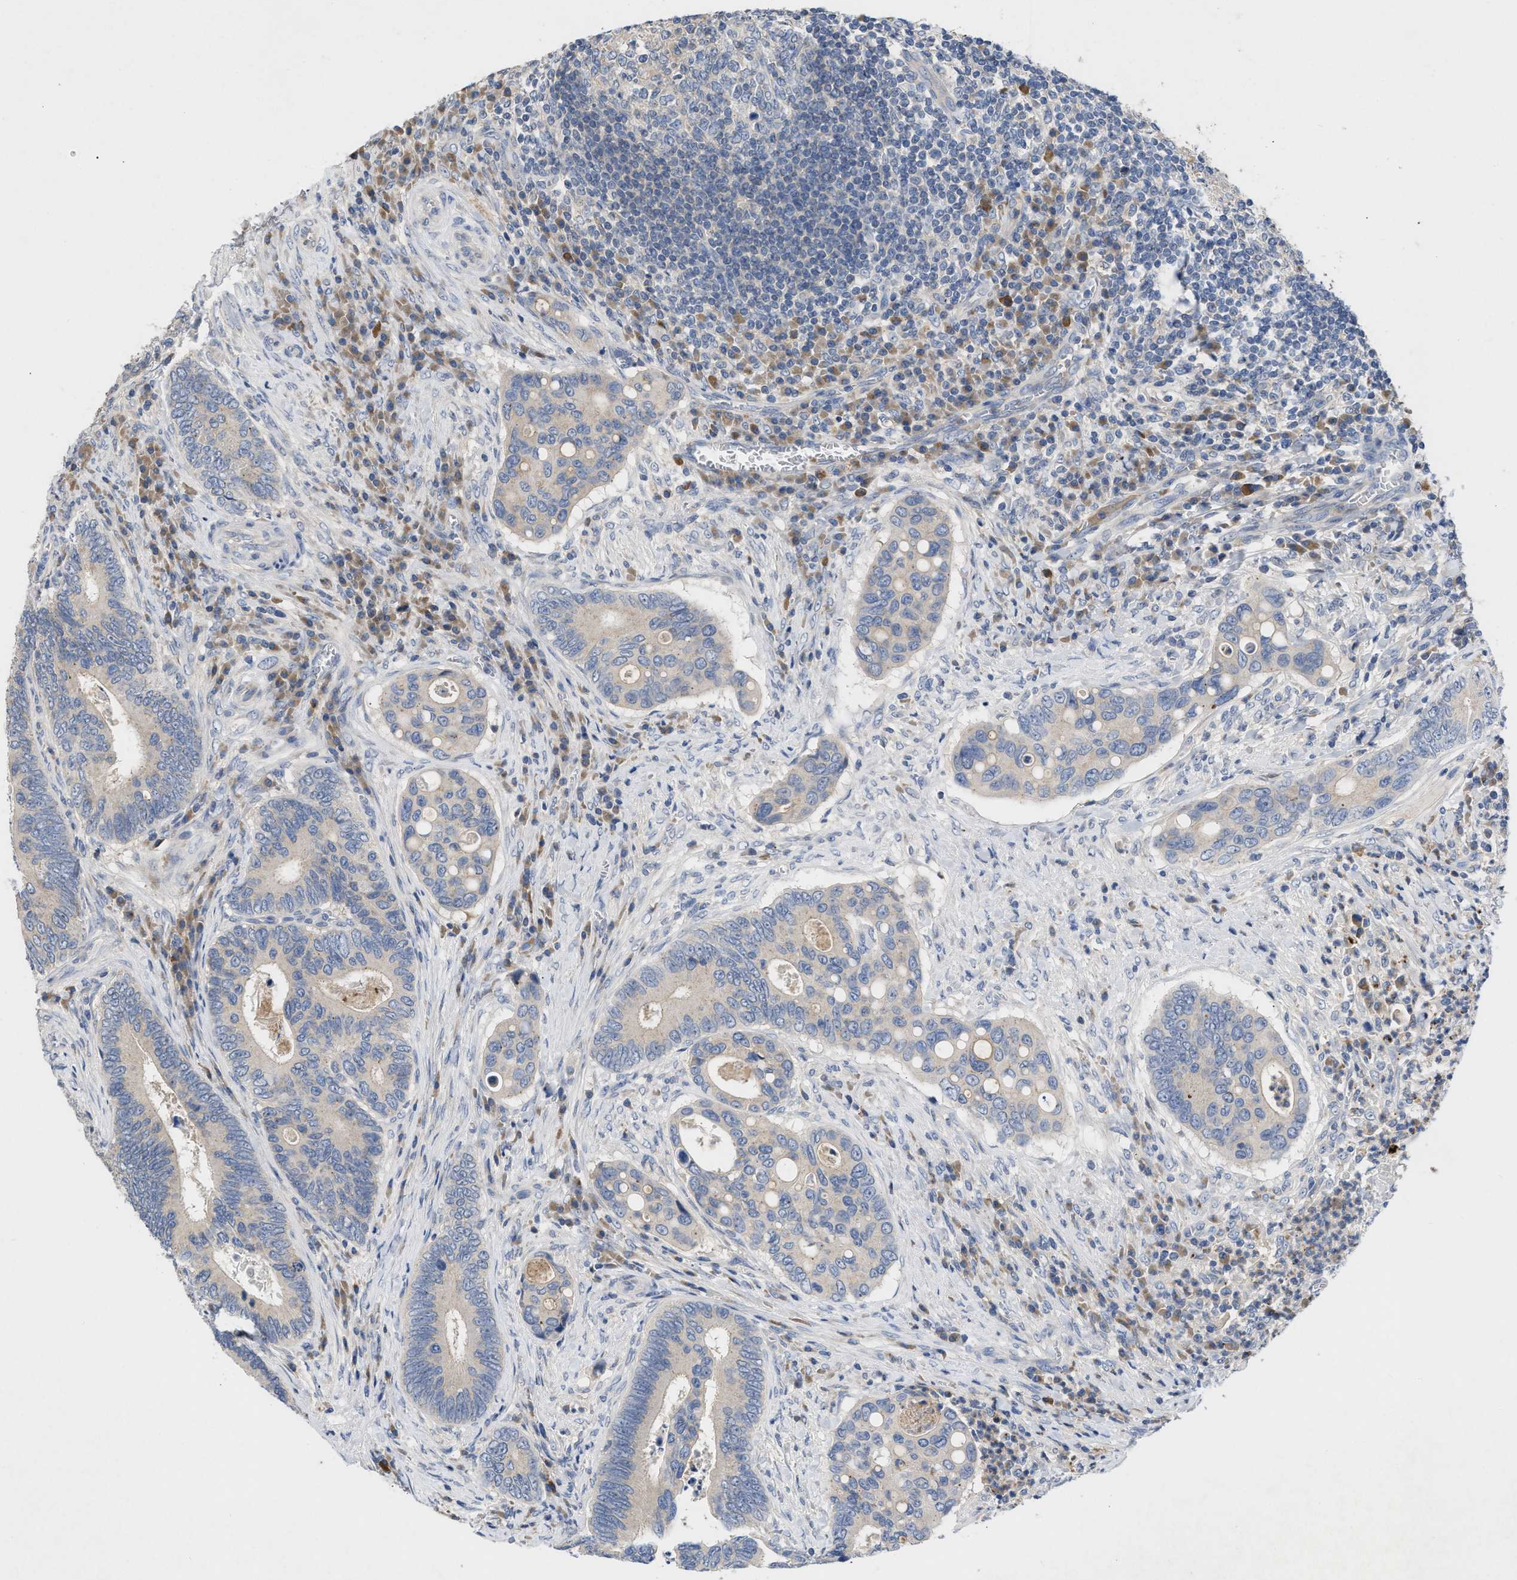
{"staining": {"intensity": "weak", "quantity": "<25%", "location": "cytoplasmic/membranous"}, "tissue": "colorectal cancer", "cell_type": "Tumor cells", "image_type": "cancer", "snomed": [{"axis": "morphology", "description": "Inflammation, NOS"}, {"axis": "morphology", "description": "Adenocarcinoma, NOS"}, {"axis": "topography", "description": "Colon"}], "caption": "Immunohistochemistry (IHC) micrograph of human colorectal cancer (adenocarcinoma) stained for a protein (brown), which demonstrates no staining in tumor cells.", "gene": "VPS4A", "patient": {"sex": "male", "age": 72}}